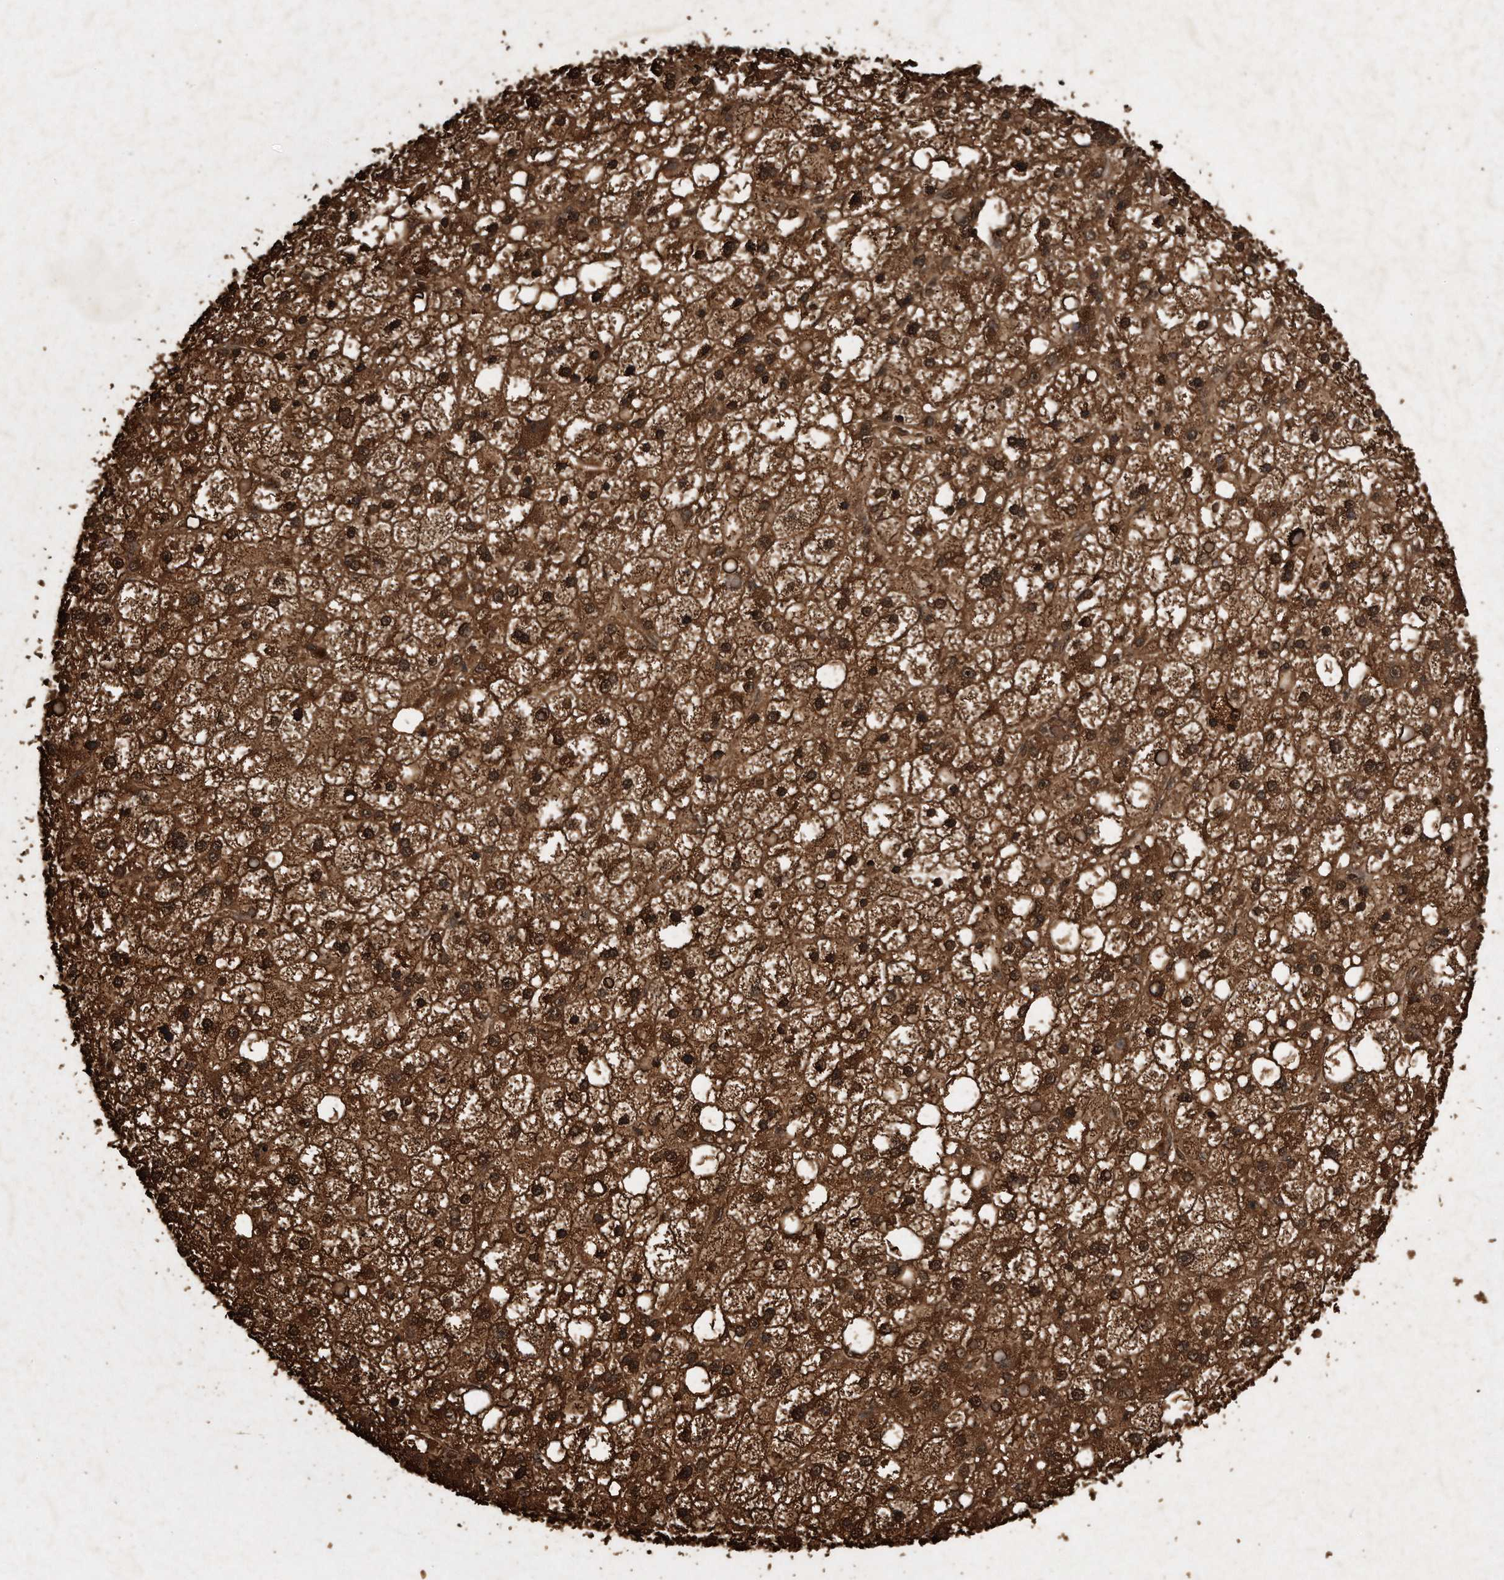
{"staining": {"intensity": "strong", "quantity": ">75%", "location": "cytoplasmic/membranous"}, "tissue": "liver cancer", "cell_type": "Tumor cells", "image_type": "cancer", "snomed": [{"axis": "morphology", "description": "Carcinoma, Hepatocellular, NOS"}, {"axis": "topography", "description": "Liver"}], "caption": "The micrograph exhibits a brown stain indicating the presence of a protein in the cytoplasmic/membranous of tumor cells in liver cancer.", "gene": "CFLAR", "patient": {"sex": "male", "age": 67}}